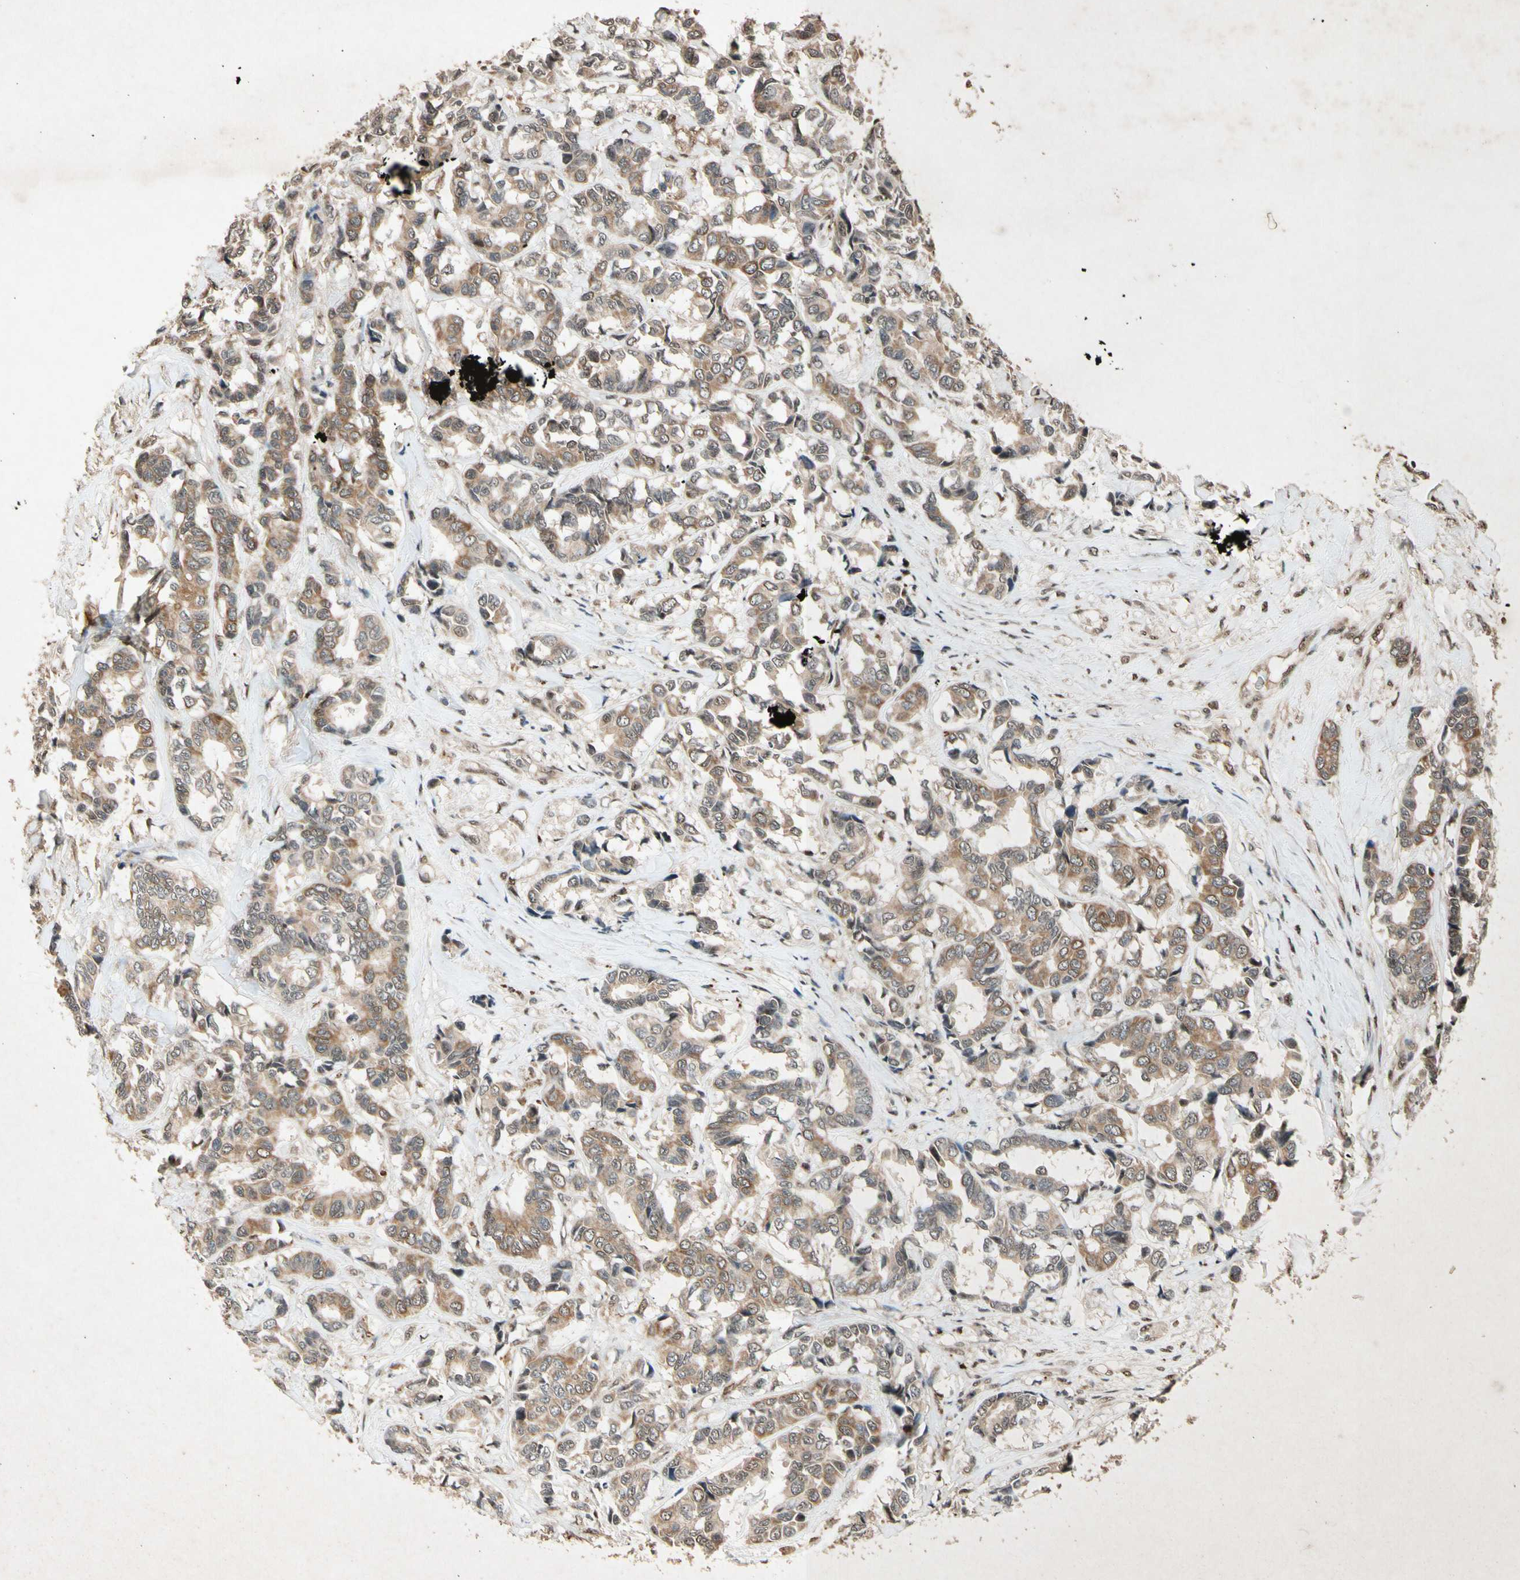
{"staining": {"intensity": "moderate", "quantity": "25%-75%", "location": "cytoplasmic/membranous,nuclear"}, "tissue": "breast cancer", "cell_type": "Tumor cells", "image_type": "cancer", "snomed": [{"axis": "morphology", "description": "Duct carcinoma"}, {"axis": "topography", "description": "Breast"}], "caption": "The photomicrograph shows a brown stain indicating the presence of a protein in the cytoplasmic/membranous and nuclear of tumor cells in breast cancer.", "gene": "PML", "patient": {"sex": "female", "age": 87}}